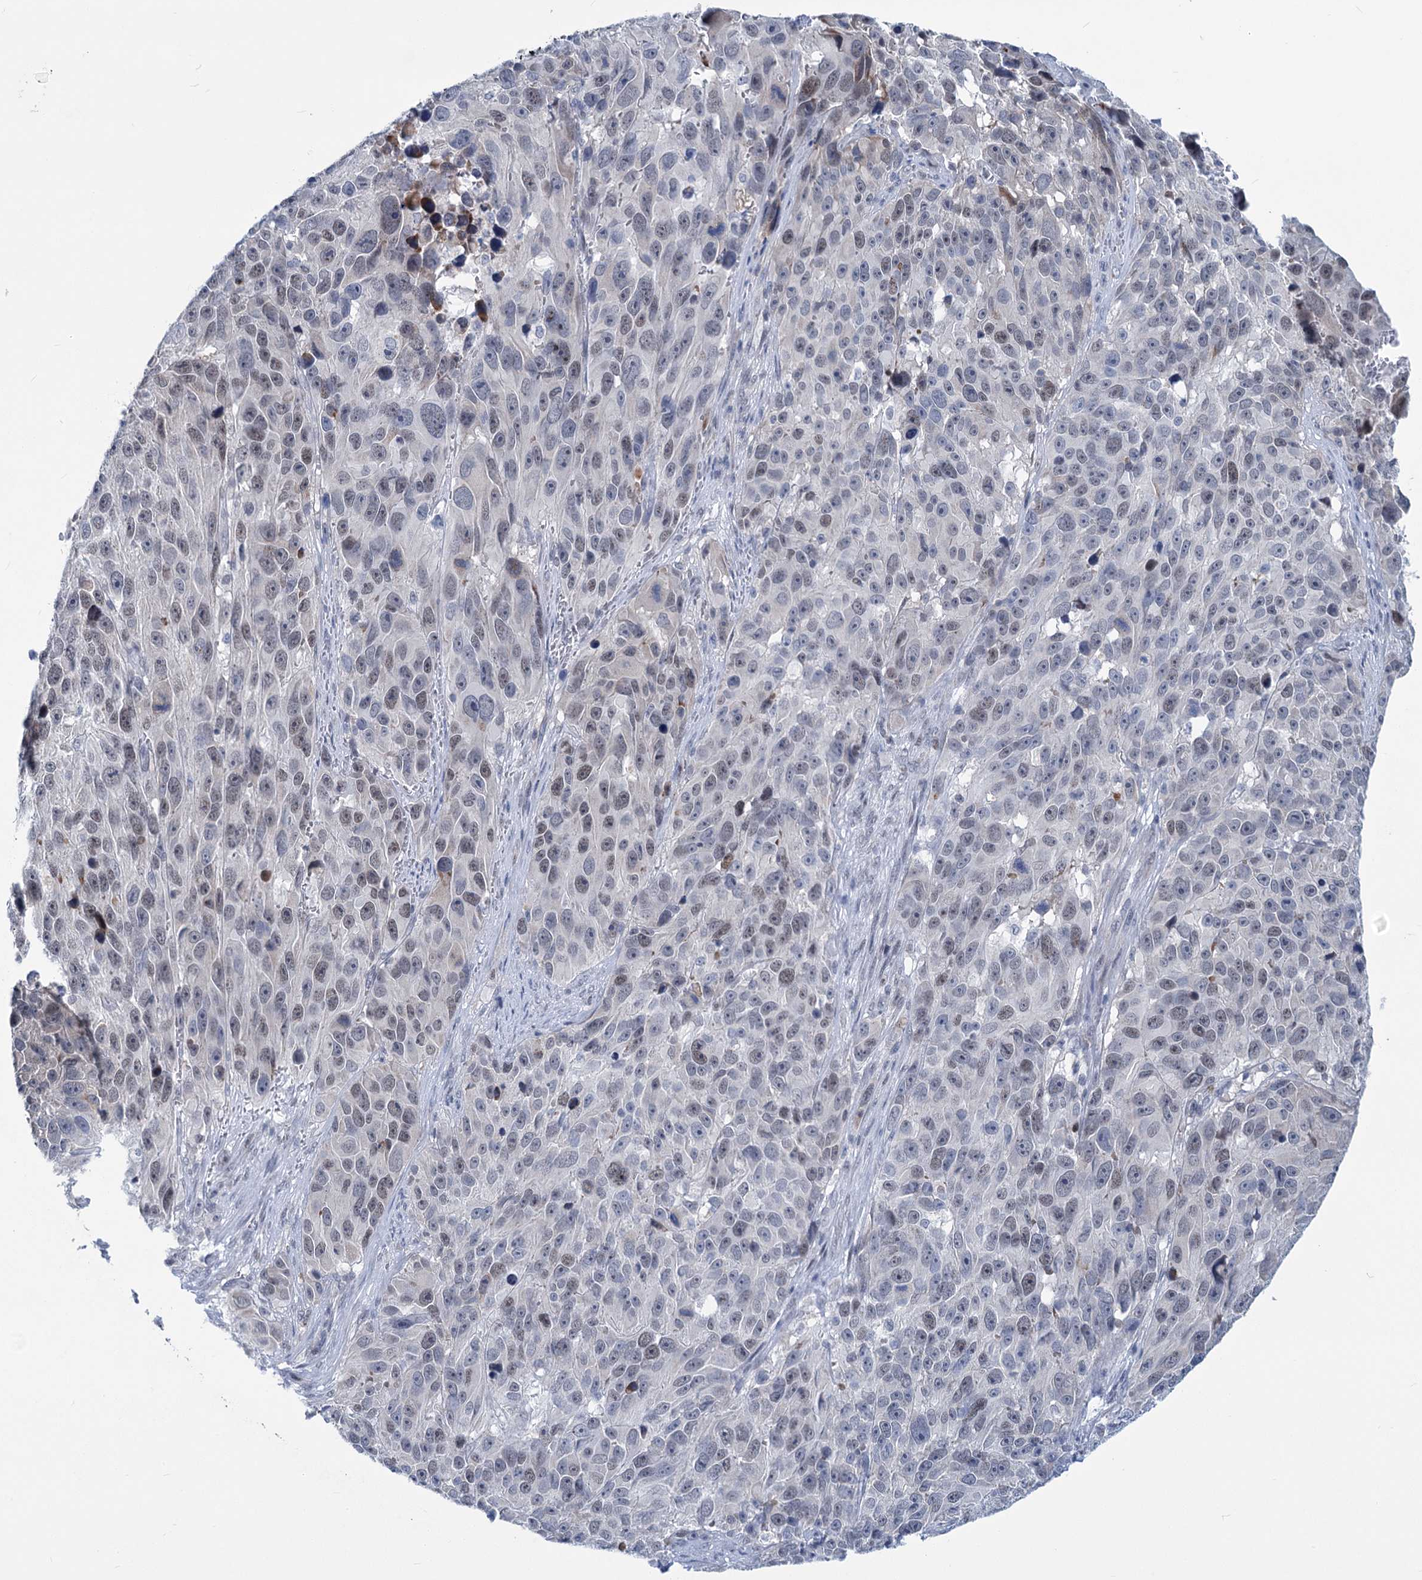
{"staining": {"intensity": "weak", "quantity": "<25%", "location": "nuclear"}, "tissue": "melanoma", "cell_type": "Tumor cells", "image_type": "cancer", "snomed": [{"axis": "morphology", "description": "Malignant melanoma, NOS"}, {"axis": "topography", "description": "Skin"}], "caption": "Human melanoma stained for a protein using immunohistochemistry exhibits no expression in tumor cells.", "gene": "NEU3", "patient": {"sex": "male", "age": 84}}